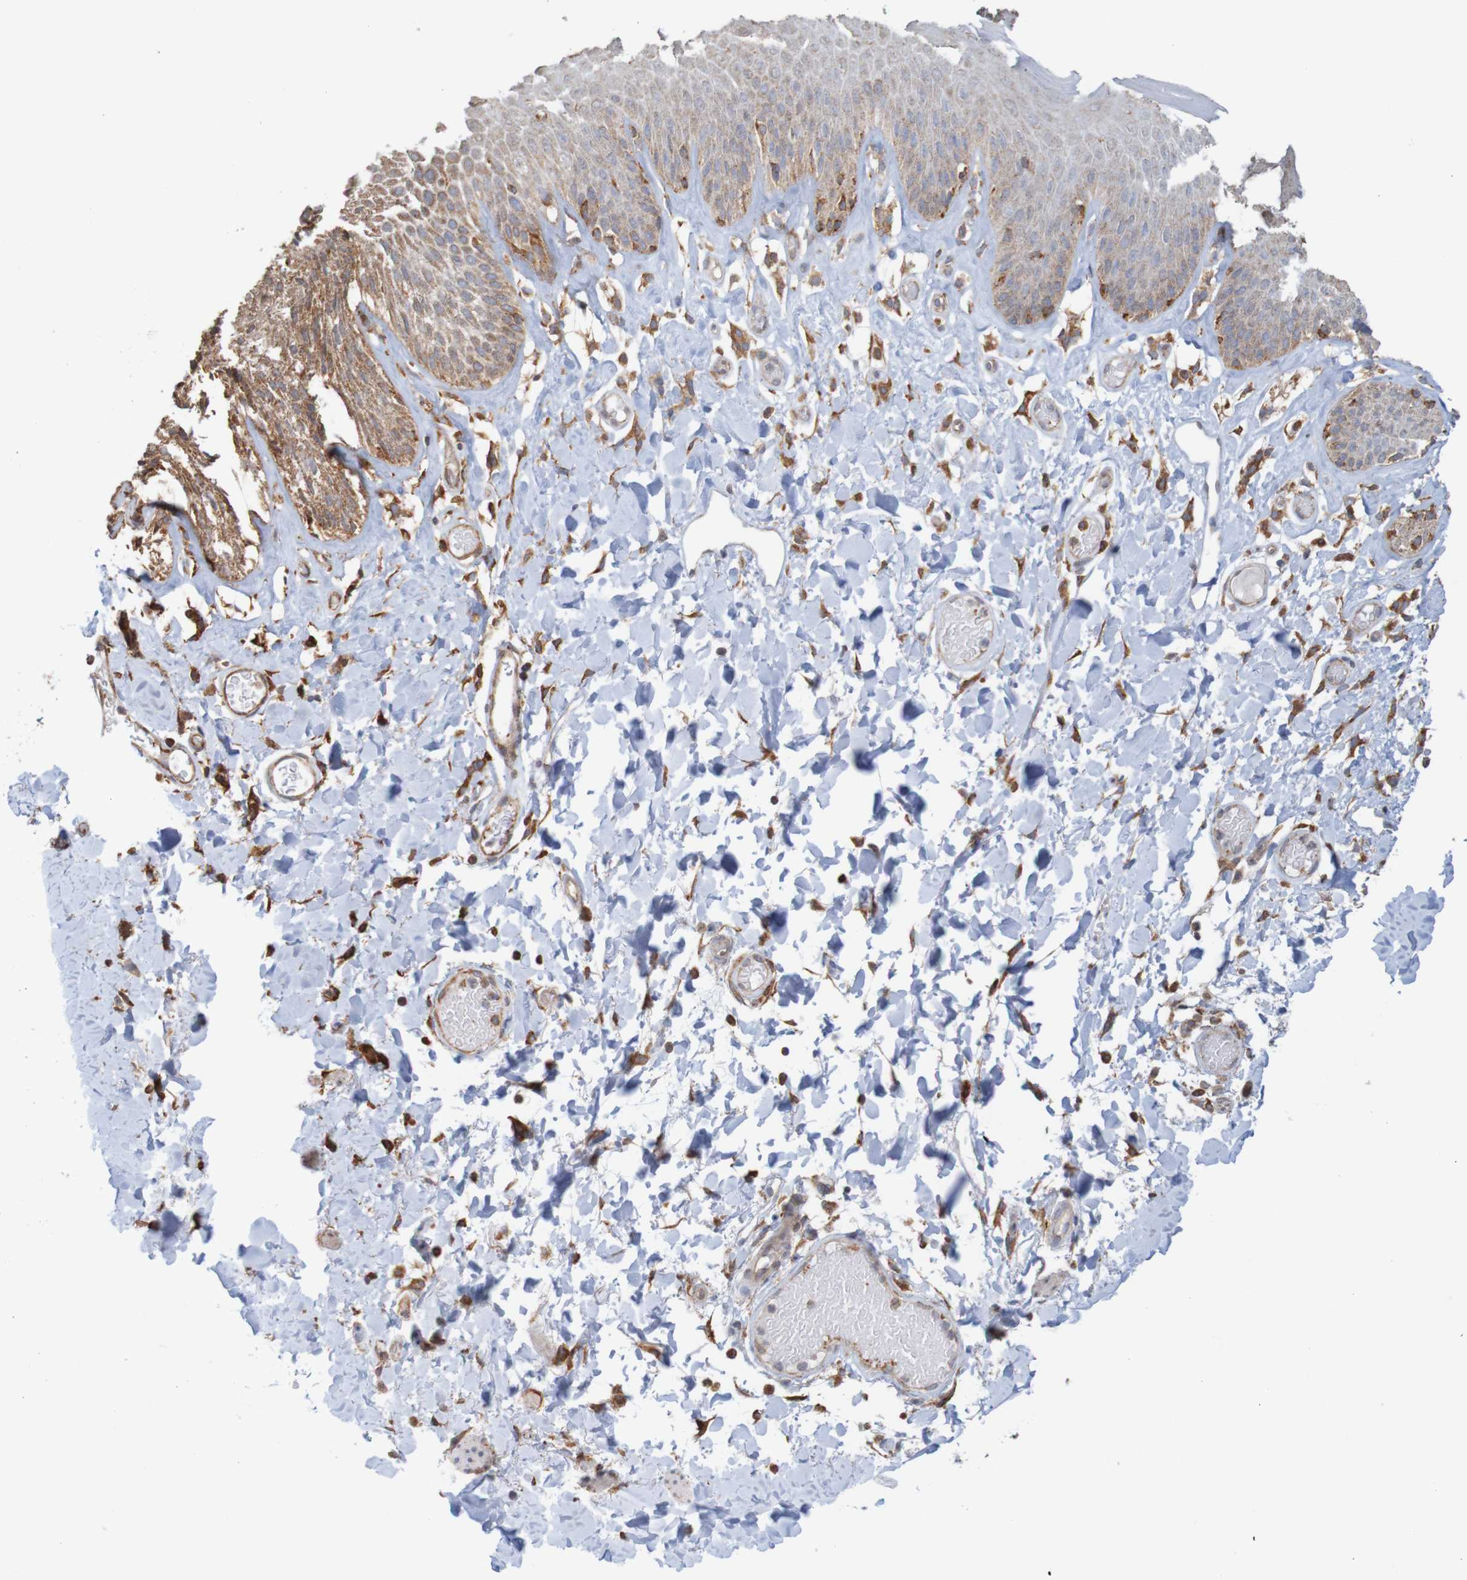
{"staining": {"intensity": "moderate", "quantity": "<25%", "location": "cytoplasmic/membranous"}, "tissue": "skin", "cell_type": "Epidermal cells", "image_type": "normal", "snomed": [{"axis": "morphology", "description": "Normal tissue, NOS"}, {"axis": "topography", "description": "Vulva"}], "caption": "IHC of normal human skin shows low levels of moderate cytoplasmic/membranous expression in approximately <25% of epidermal cells.", "gene": "PDIA3", "patient": {"sex": "female", "age": 73}}